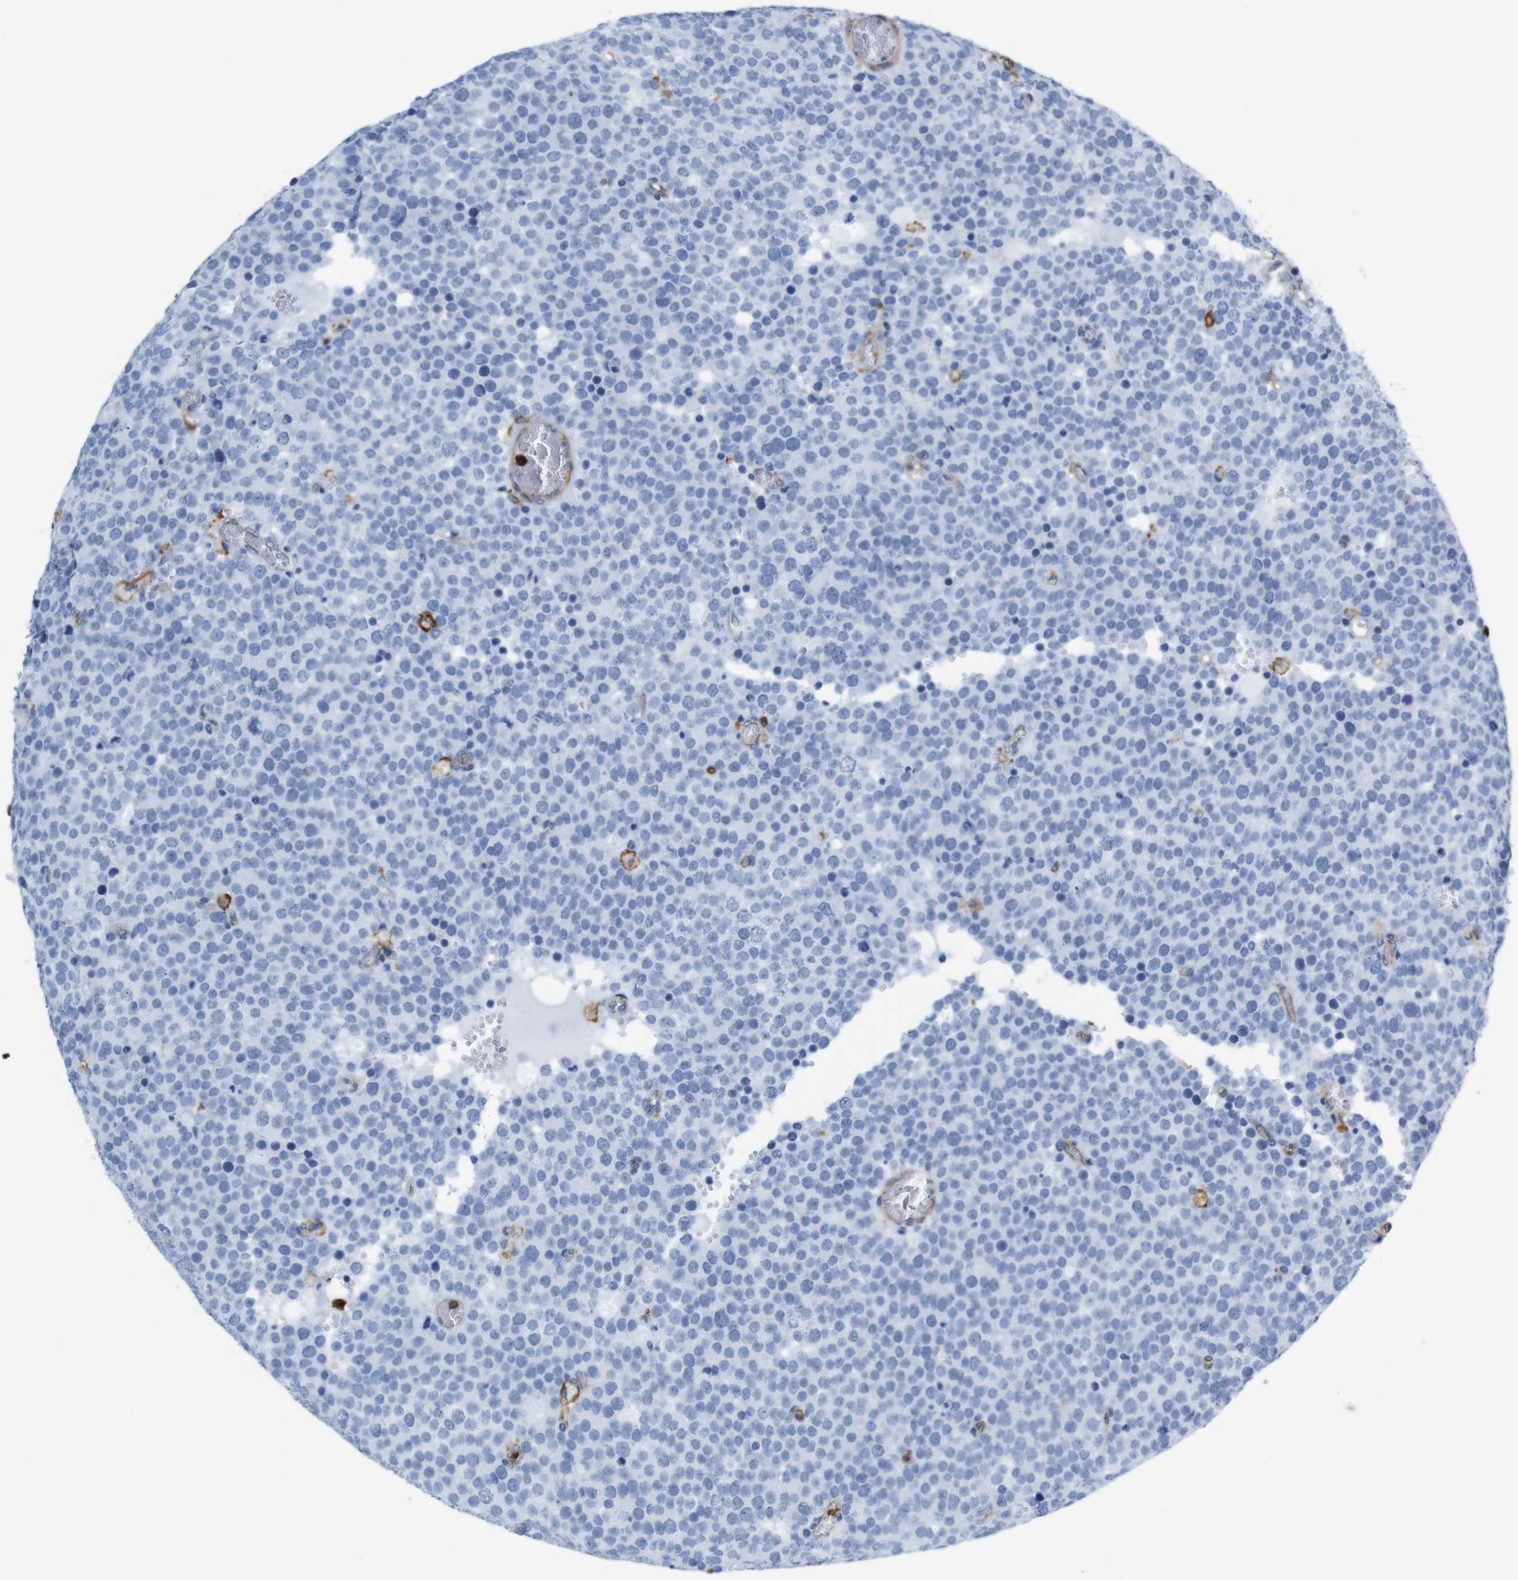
{"staining": {"intensity": "negative", "quantity": "none", "location": "none"}, "tissue": "testis cancer", "cell_type": "Tumor cells", "image_type": "cancer", "snomed": [{"axis": "morphology", "description": "Normal tissue, NOS"}, {"axis": "morphology", "description": "Seminoma, NOS"}, {"axis": "topography", "description": "Testis"}], "caption": "High power microscopy micrograph of an IHC histopathology image of testis cancer, revealing no significant staining in tumor cells.", "gene": "ANXA1", "patient": {"sex": "male", "age": 71}}